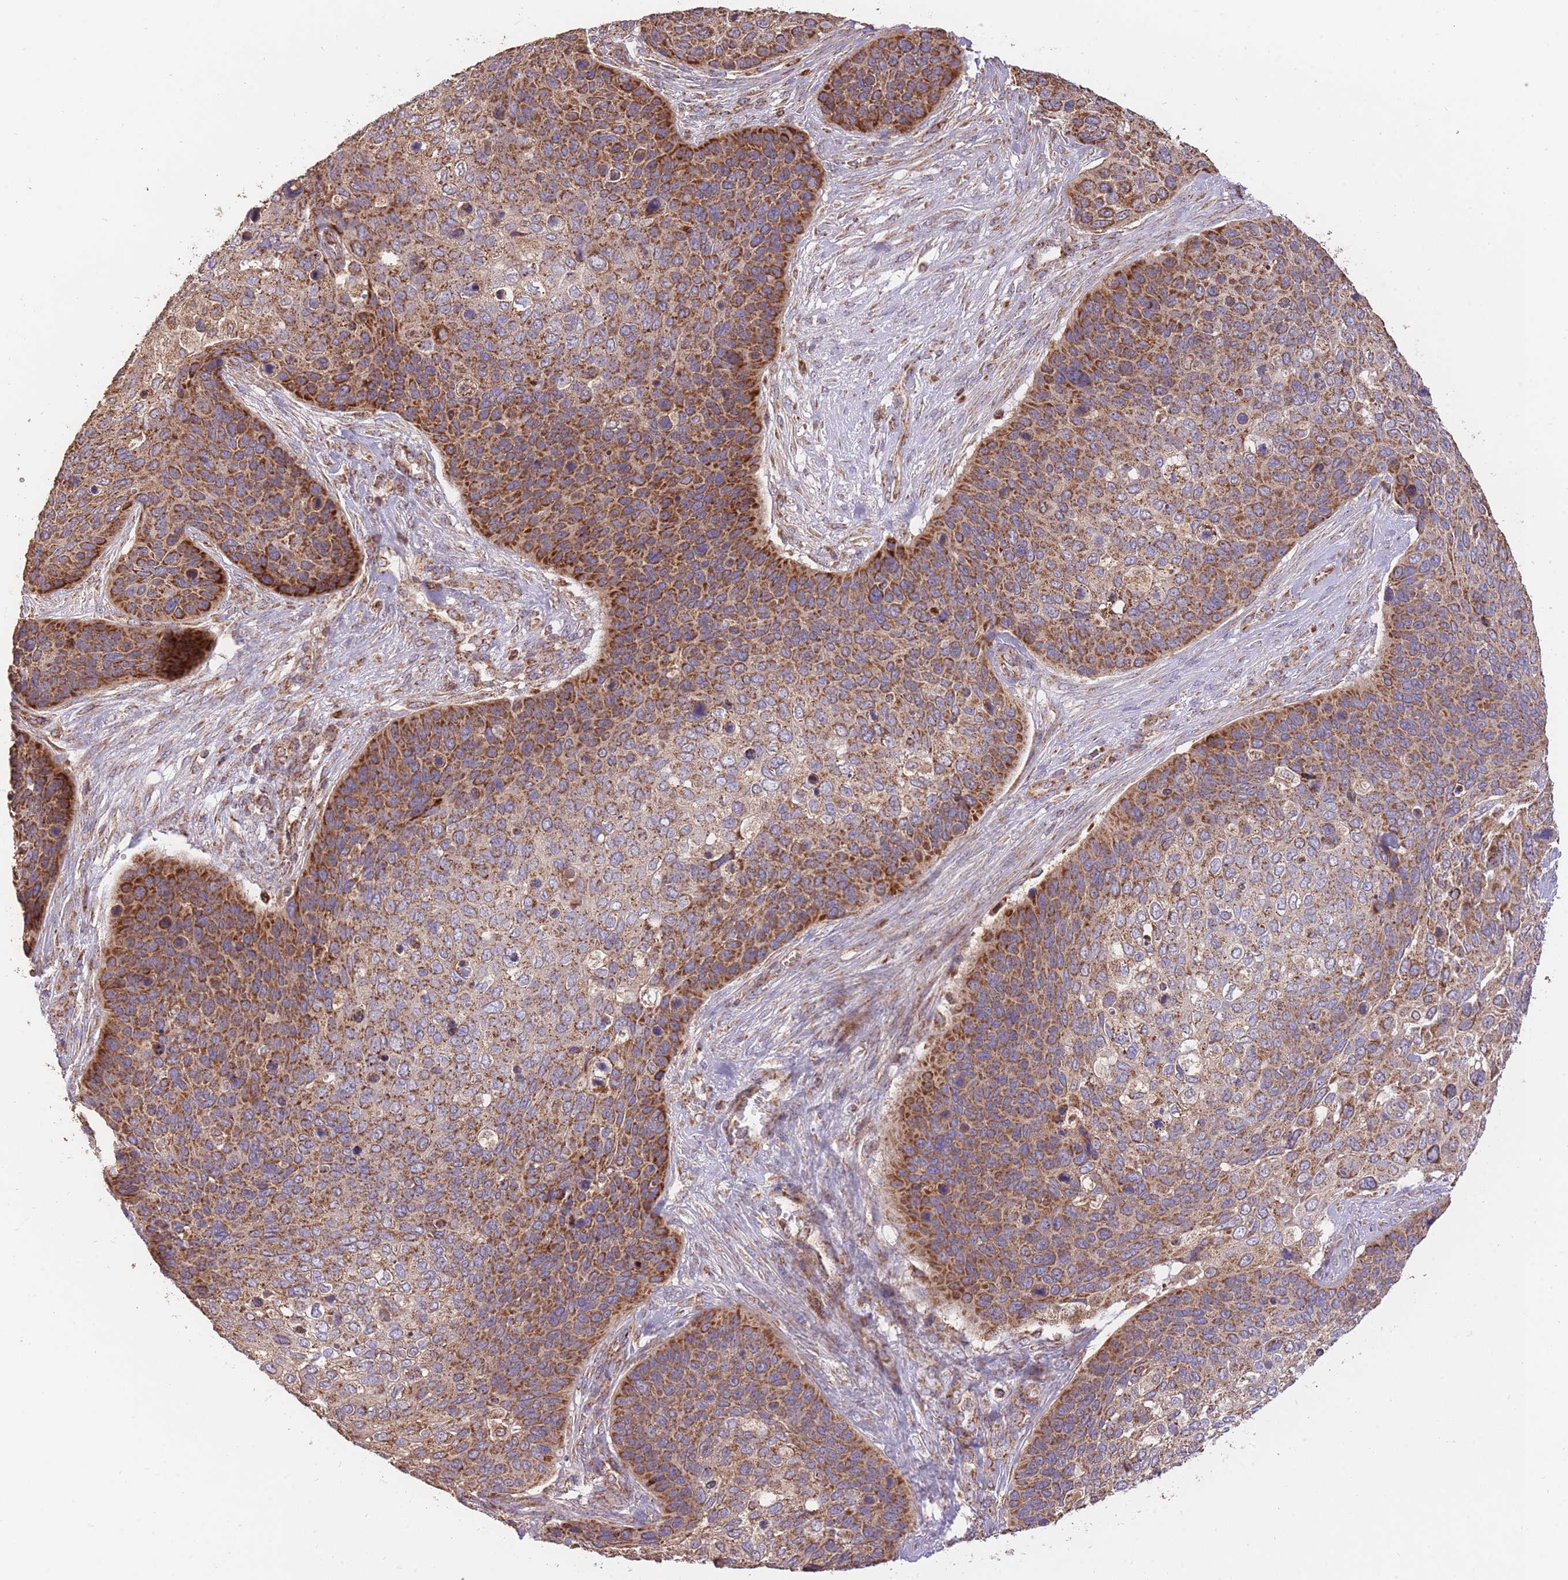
{"staining": {"intensity": "strong", "quantity": ">75%", "location": "cytoplasmic/membranous"}, "tissue": "skin cancer", "cell_type": "Tumor cells", "image_type": "cancer", "snomed": [{"axis": "morphology", "description": "Basal cell carcinoma"}, {"axis": "topography", "description": "Skin"}], "caption": "Strong cytoplasmic/membranous protein positivity is identified in approximately >75% of tumor cells in skin basal cell carcinoma. (DAB IHC with brightfield microscopy, high magnification).", "gene": "PREP", "patient": {"sex": "female", "age": 74}}